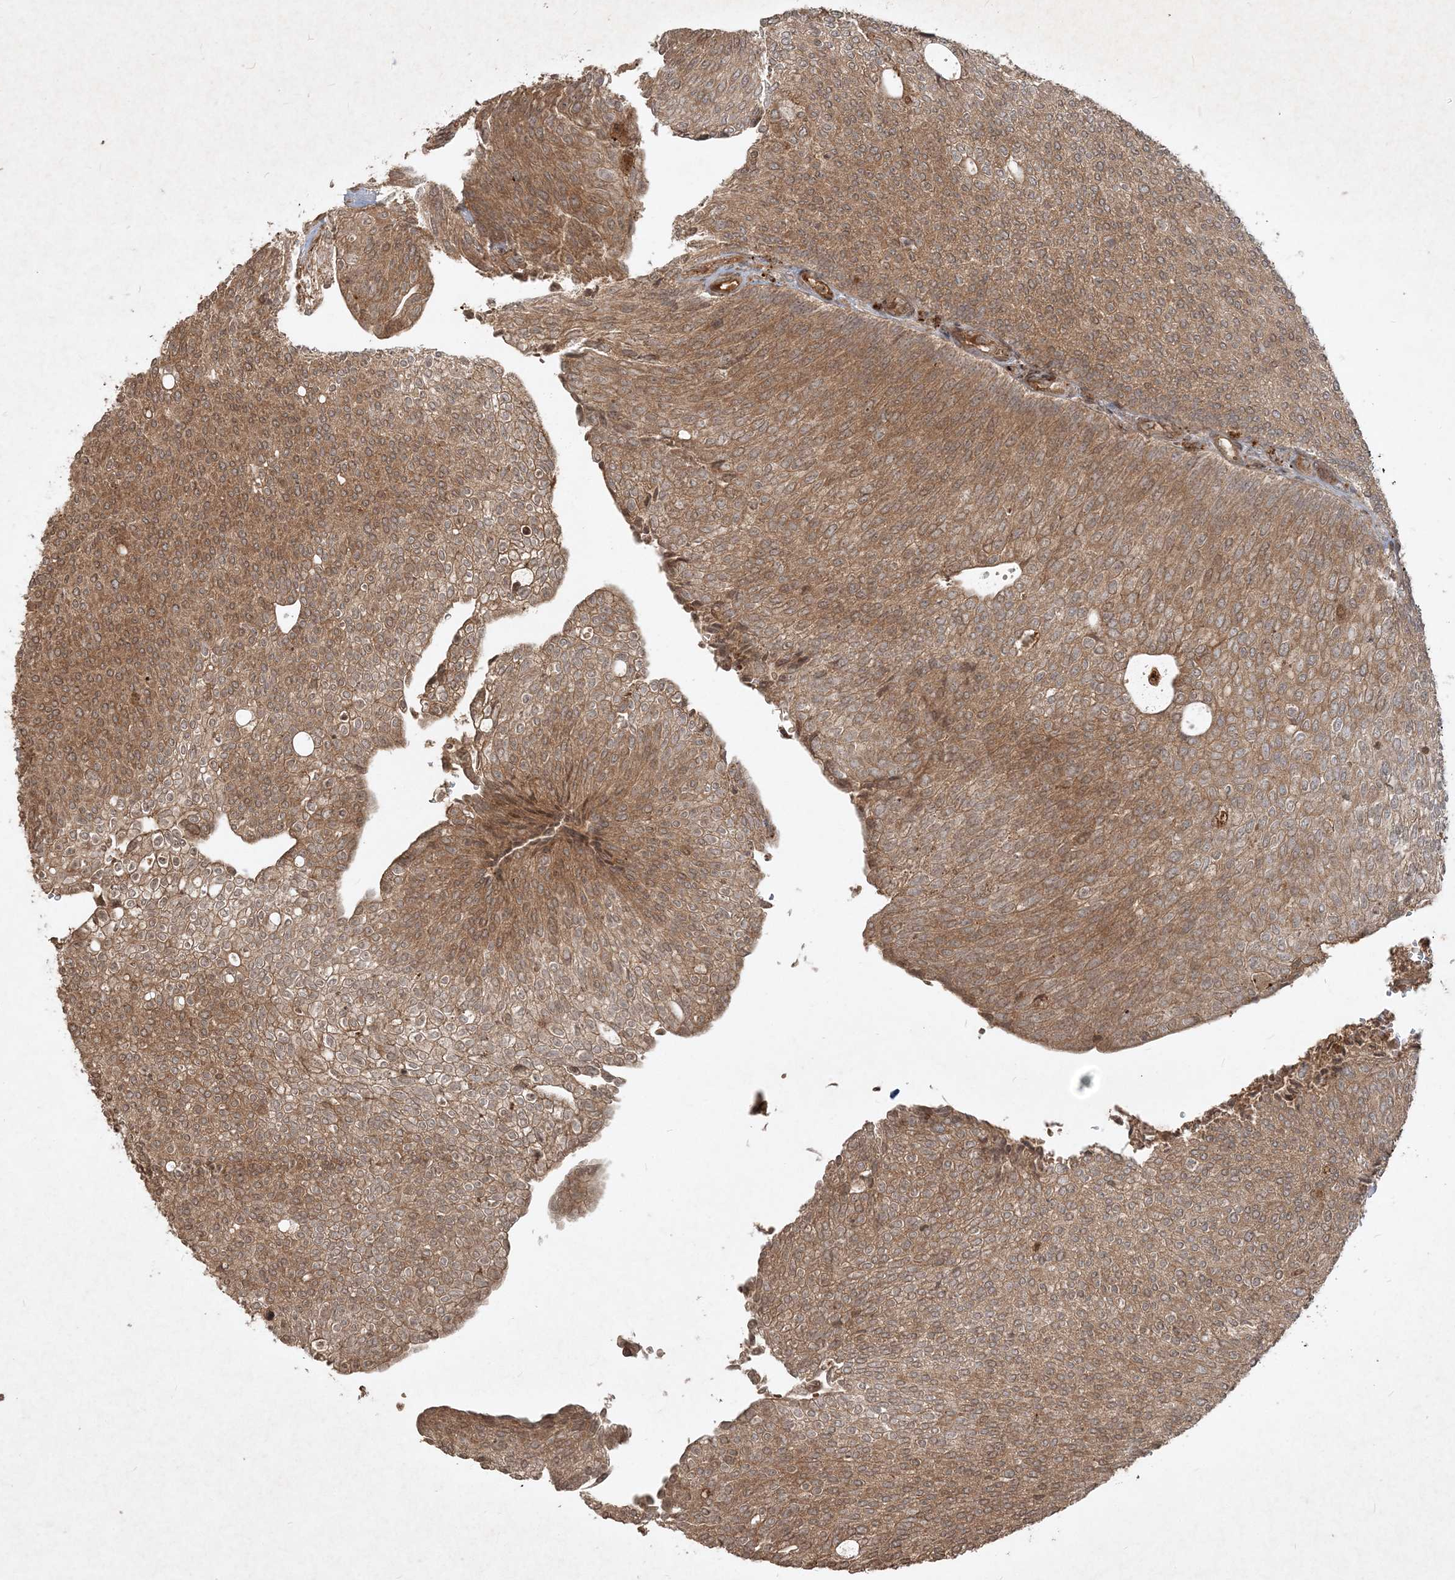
{"staining": {"intensity": "moderate", "quantity": ">75%", "location": "cytoplasmic/membranous"}, "tissue": "urothelial cancer", "cell_type": "Tumor cells", "image_type": "cancer", "snomed": [{"axis": "morphology", "description": "Urothelial carcinoma, Low grade"}, {"axis": "topography", "description": "Urinary bladder"}], "caption": "A high-resolution histopathology image shows immunohistochemistry staining of urothelial cancer, which displays moderate cytoplasmic/membranous expression in about >75% of tumor cells.", "gene": "NARS1", "patient": {"sex": "female", "age": 79}}